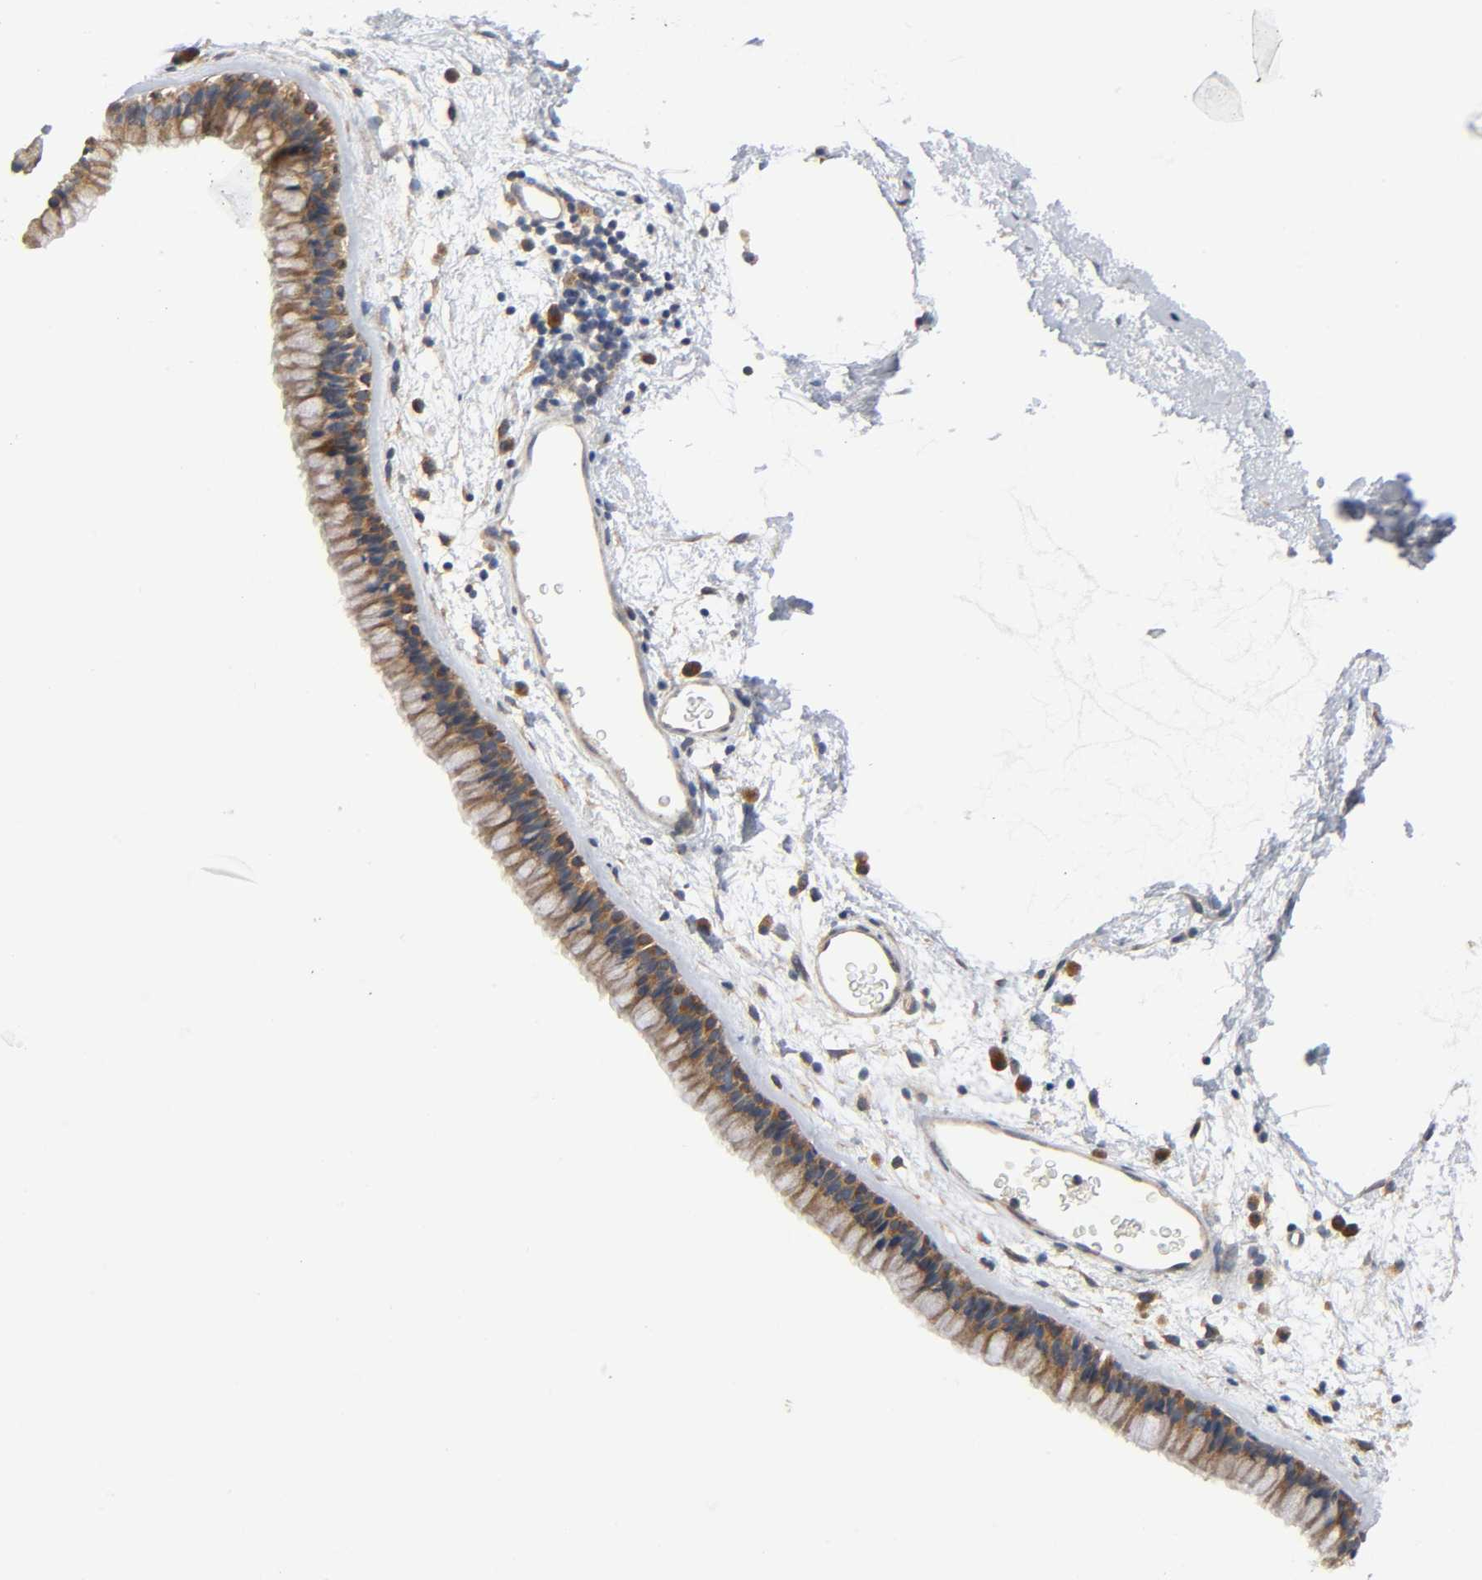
{"staining": {"intensity": "moderate", "quantity": ">75%", "location": "cytoplasmic/membranous"}, "tissue": "nasopharynx", "cell_type": "Respiratory epithelial cells", "image_type": "normal", "snomed": [{"axis": "morphology", "description": "Normal tissue, NOS"}, {"axis": "morphology", "description": "Inflammation, NOS"}, {"axis": "topography", "description": "Nasopharynx"}], "caption": "DAB immunohistochemical staining of unremarkable human nasopharynx demonstrates moderate cytoplasmic/membranous protein positivity in about >75% of respiratory epithelial cells.", "gene": "HDAC6", "patient": {"sex": "male", "age": 48}}